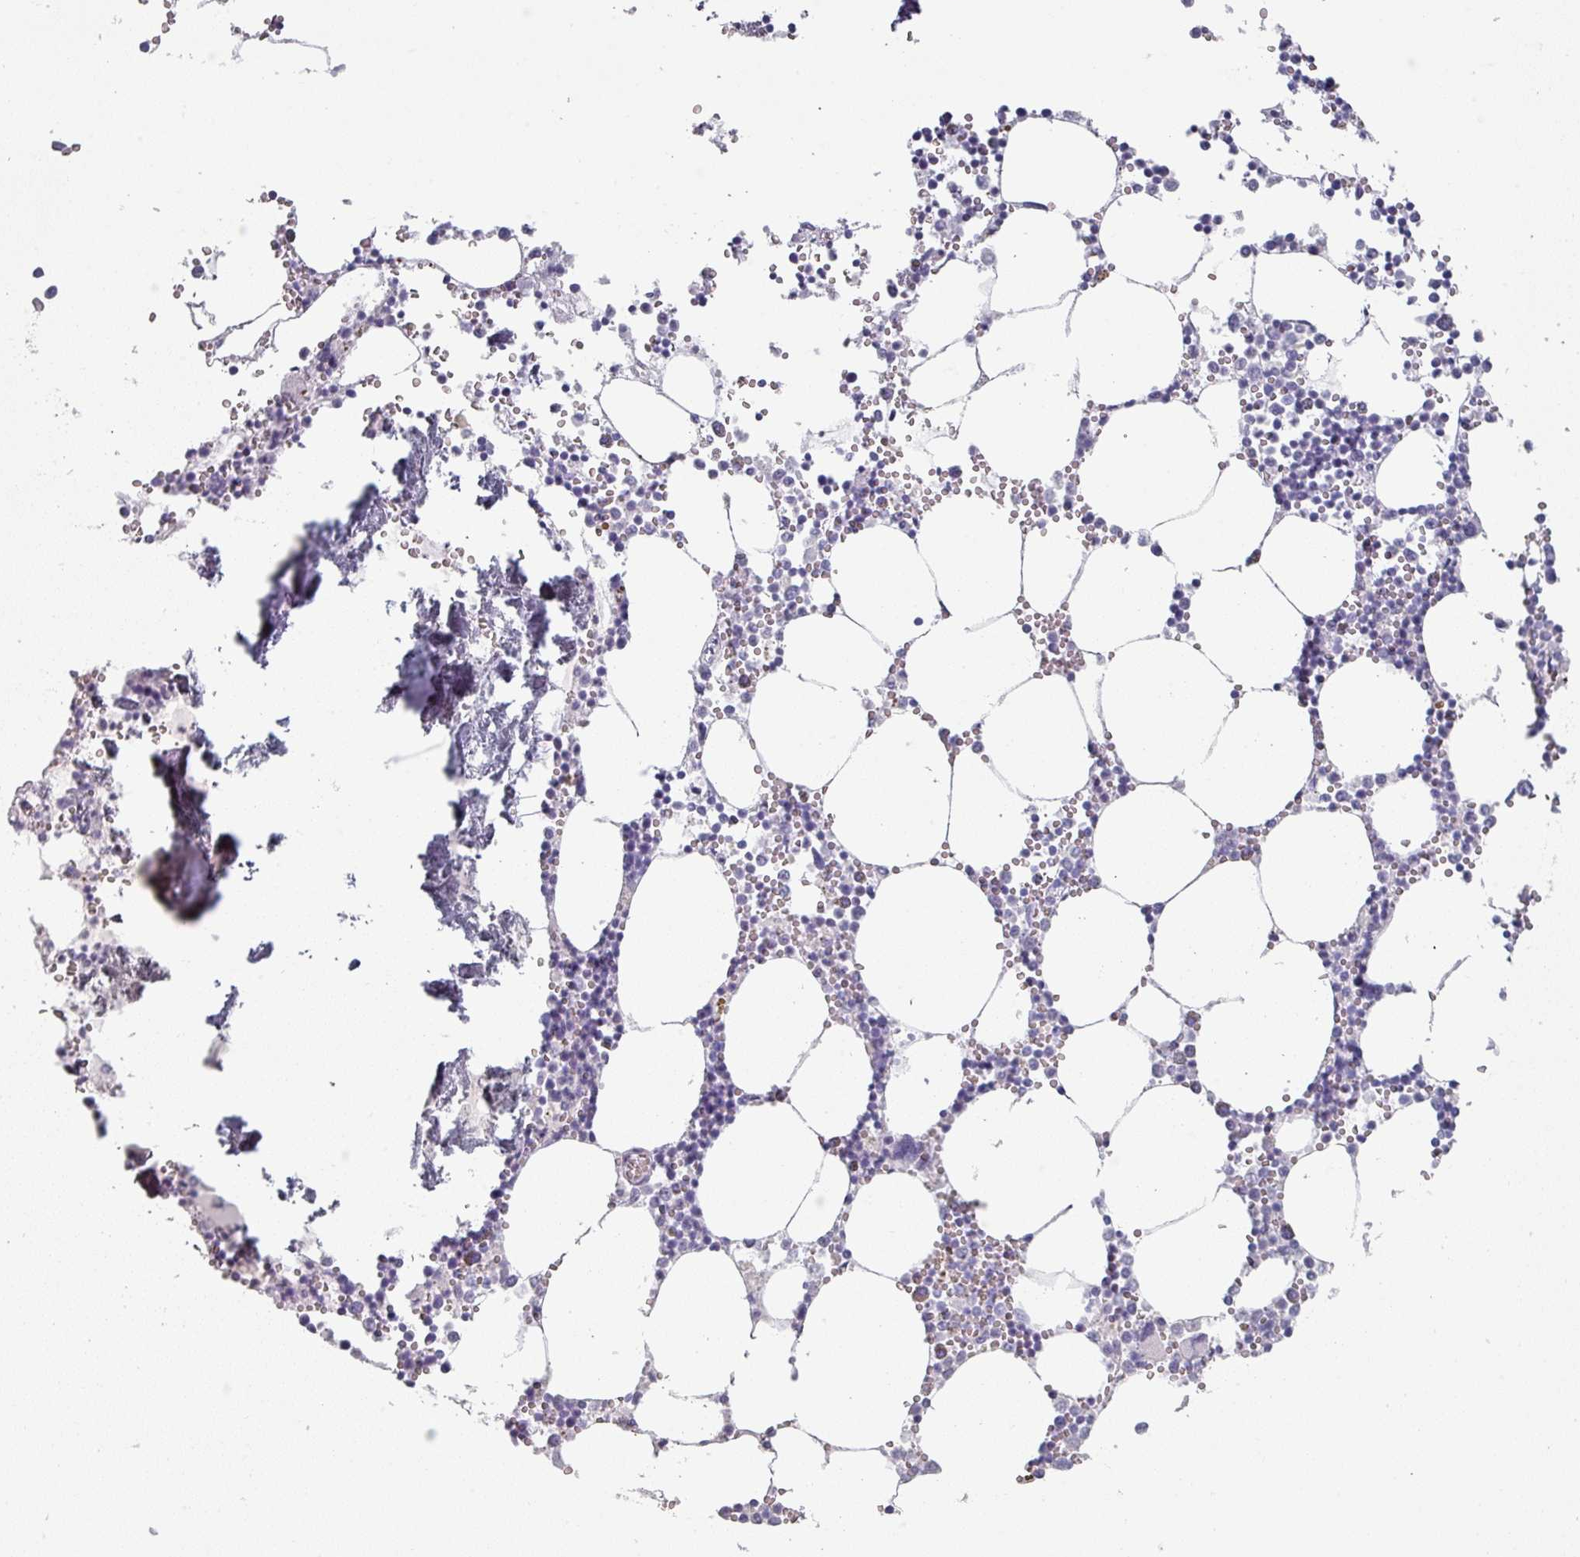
{"staining": {"intensity": "negative", "quantity": "none", "location": "none"}, "tissue": "bone marrow", "cell_type": "Hematopoietic cells", "image_type": "normal", "snomed": [{"axis": "morphology", "description": "Normal tissue, NOS"}, {"axis": "topography", "description": "Bone marrow"}], "caption": "Histopathology image shows no protein staining in hematopoietic cells of benign bone marrow.", "gene": "SLC35G2", "patient": {"sex": "male", "age": 54}}